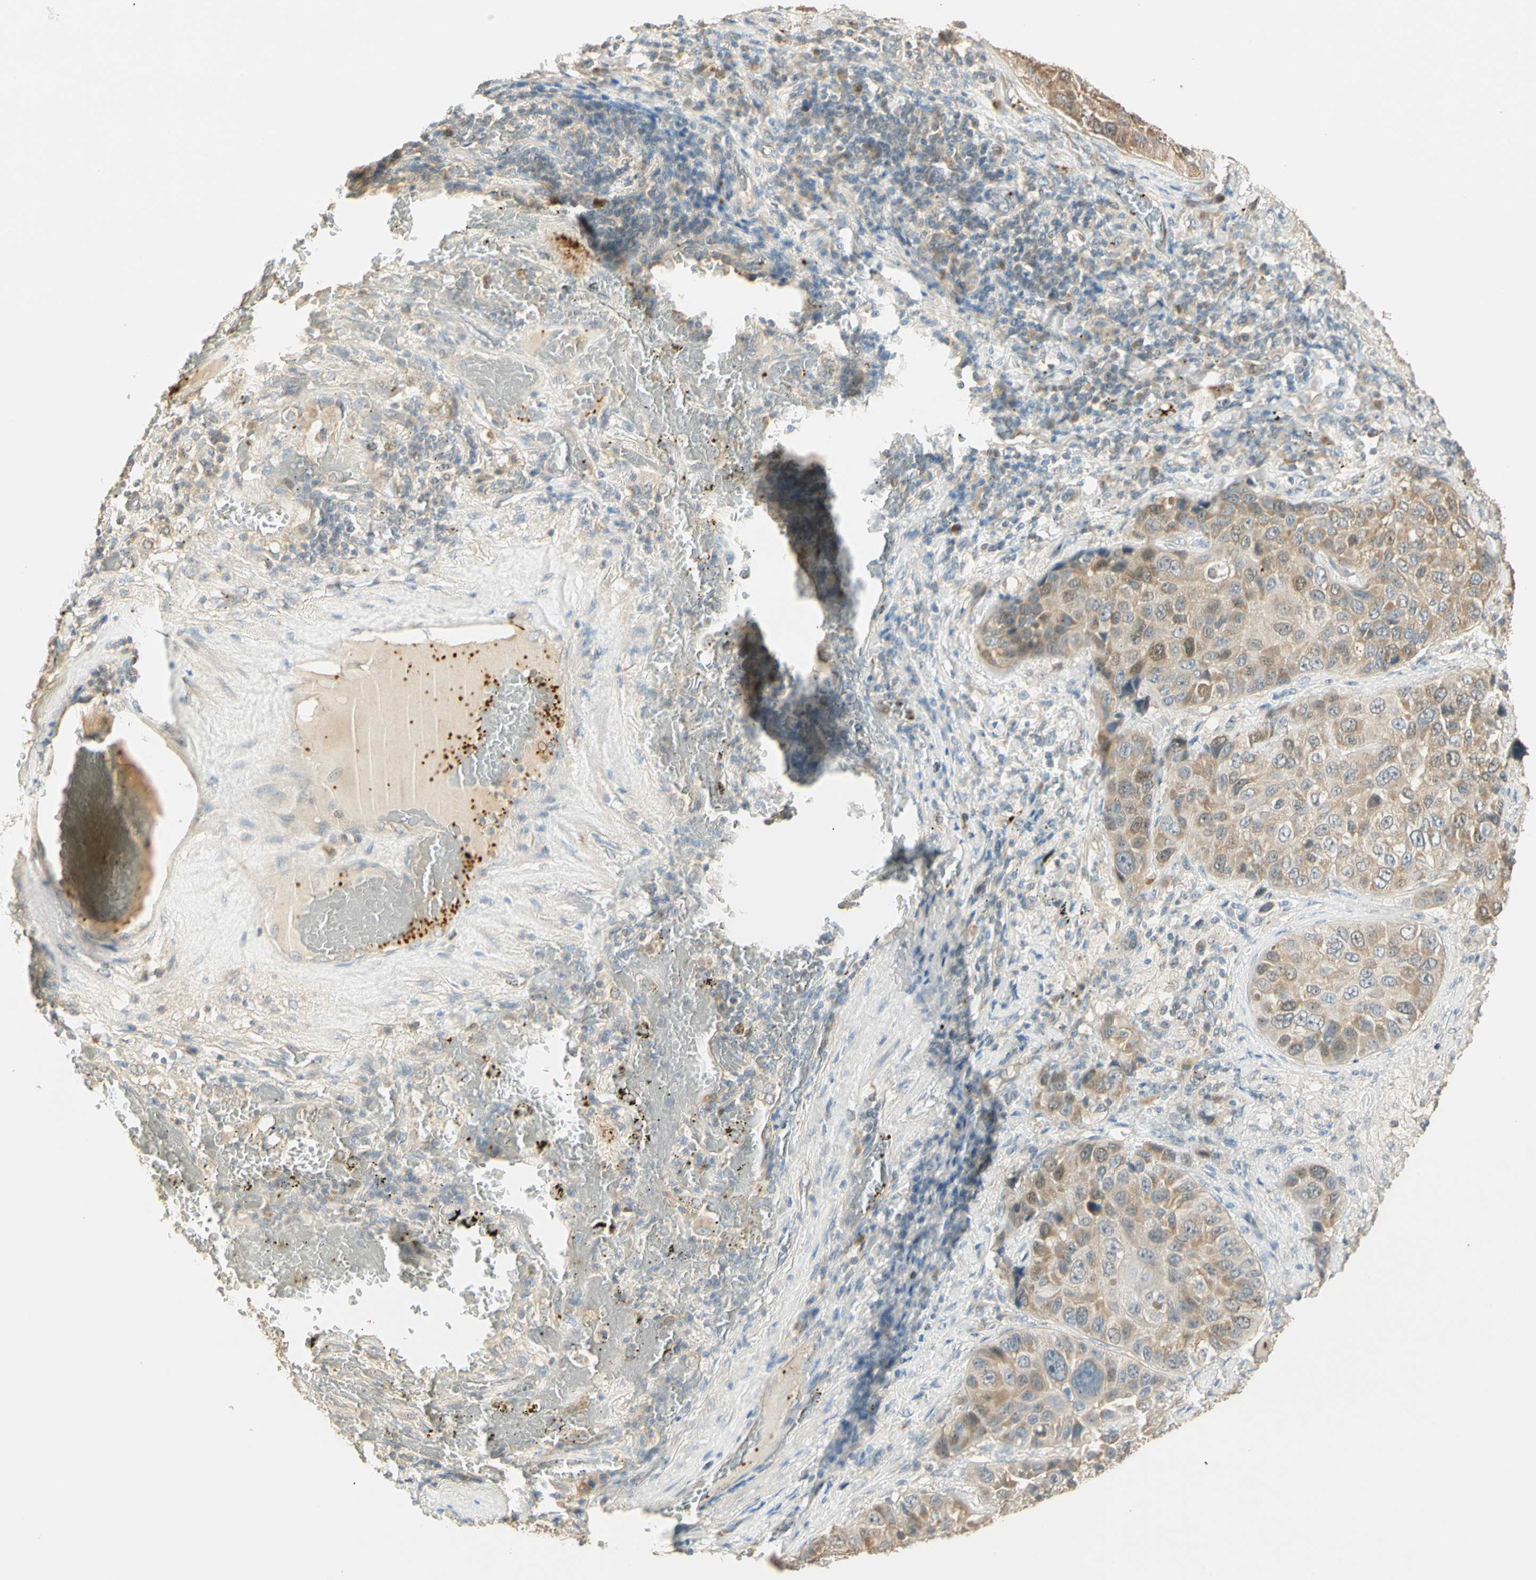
{"staining": {"intensity": "moderate", "quantity": "25%-75%", "location": "cytoplasmic/membranous"}, "tissue": "lung cancer", "cell_type": "Tumor cells", "image_type": "cancer", "snomed": [{"axis": "morphology", "description": "Squamous cell carcinoma, NOS"}, {"axis": "topography", "description": "Lung"}], "caption": "Human lung squamous cell carcinoma stained with a brown dye shows moderate cytoplasmic/membranous positive positivity in approximately 25%-75% of tumor cells.", "gene": "RAD18", "patient": {"sex": "male", "age": 57}}